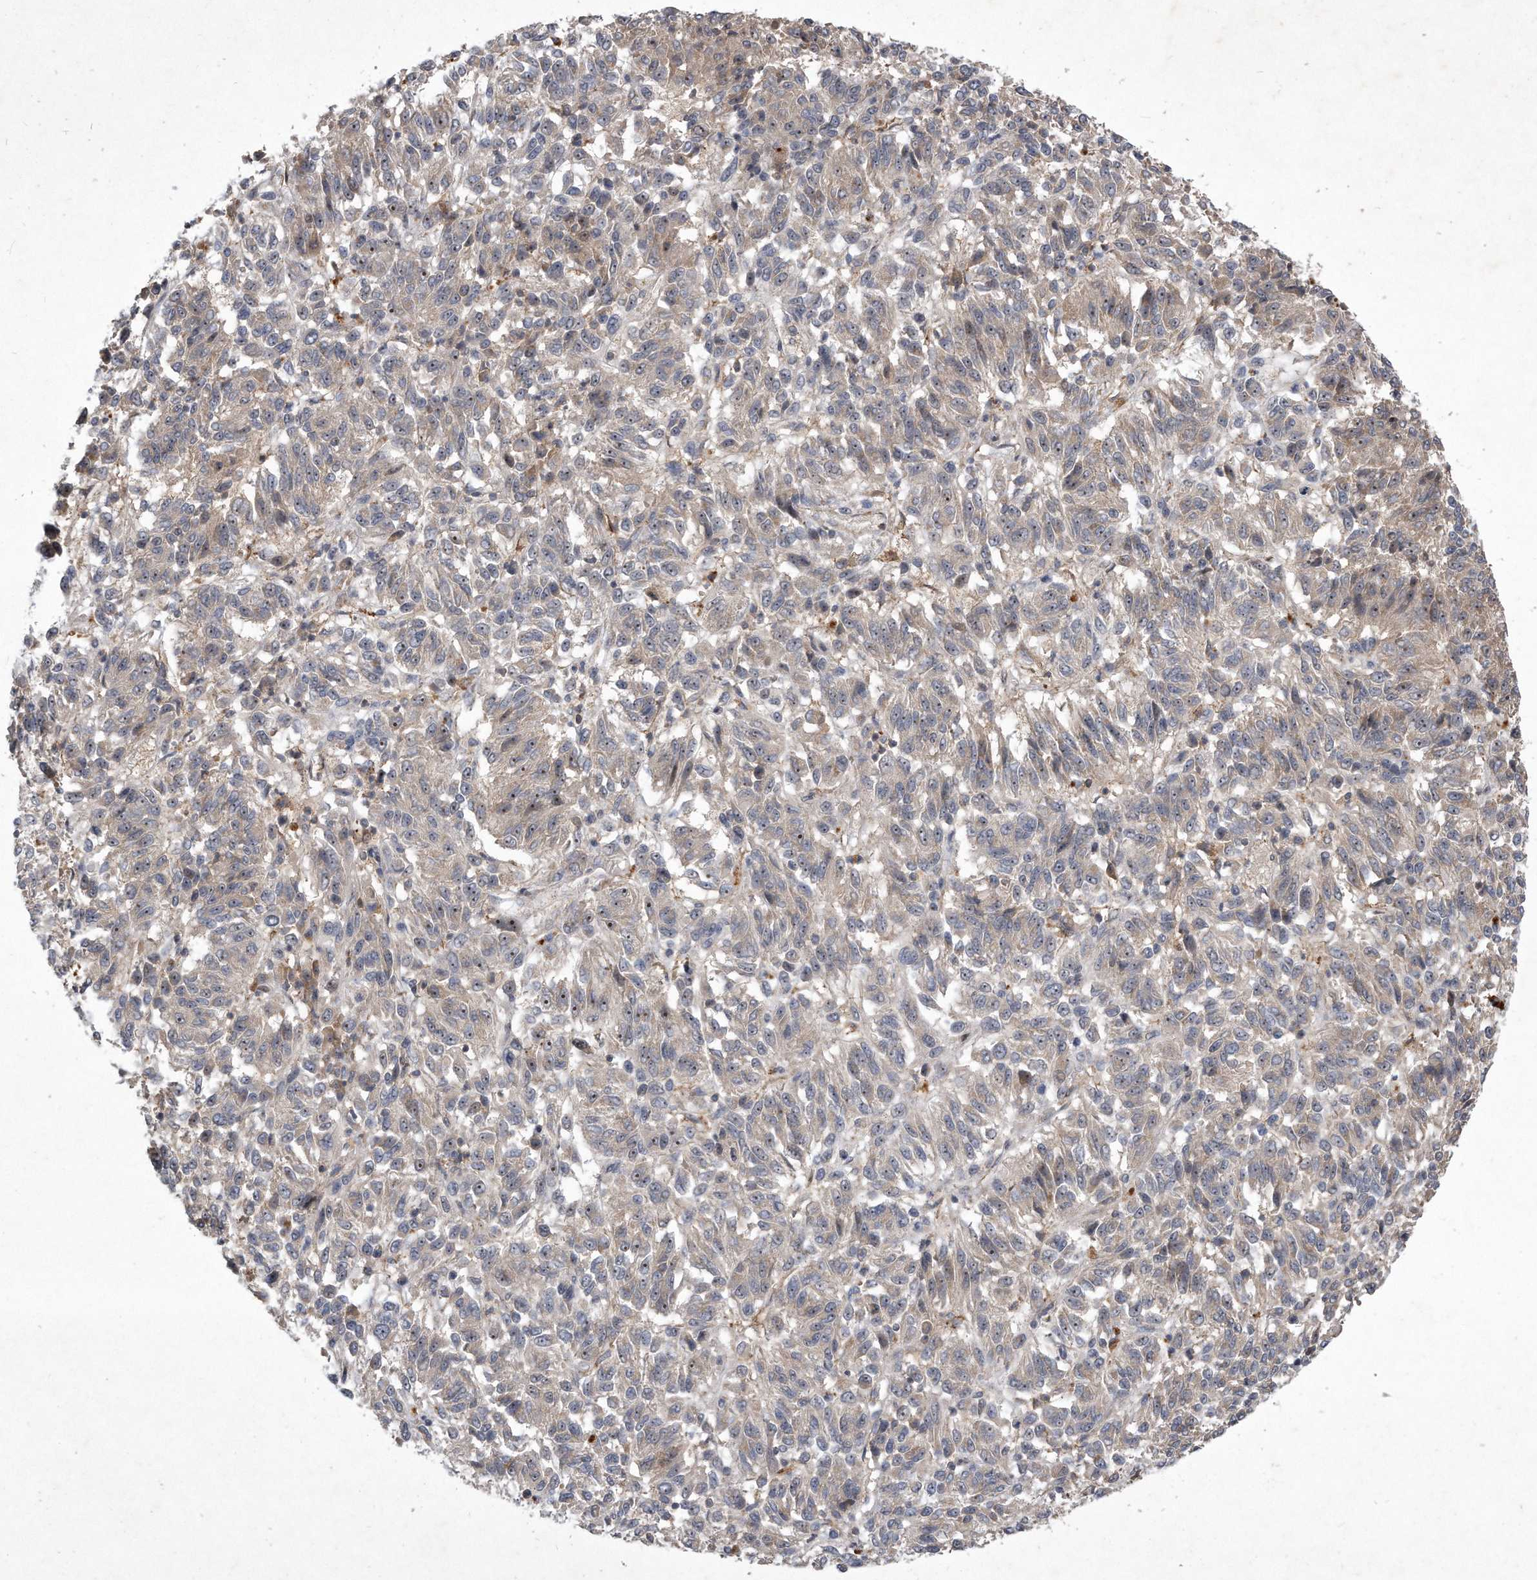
{"staining": {"intensity": "weak", "quantity": "<25%", "location": "cytoplasmic/membranous,nuclear"}, "tissue": "melanoma", "cell_type": "Tumor cells", "image_type": "cancer", "snomed": [{"axis": "morphology", "description": "Malignant melanoma, Metastatic site"}, {"axis": "topography", "description": "Lung"}], "caption": "This is an IHC histopathology image of human malignant melanoma (metastatic site). There is no staining in tumor cells.", "gene": "PGBD2", "patient": {"sex": "male", "age": 64}}